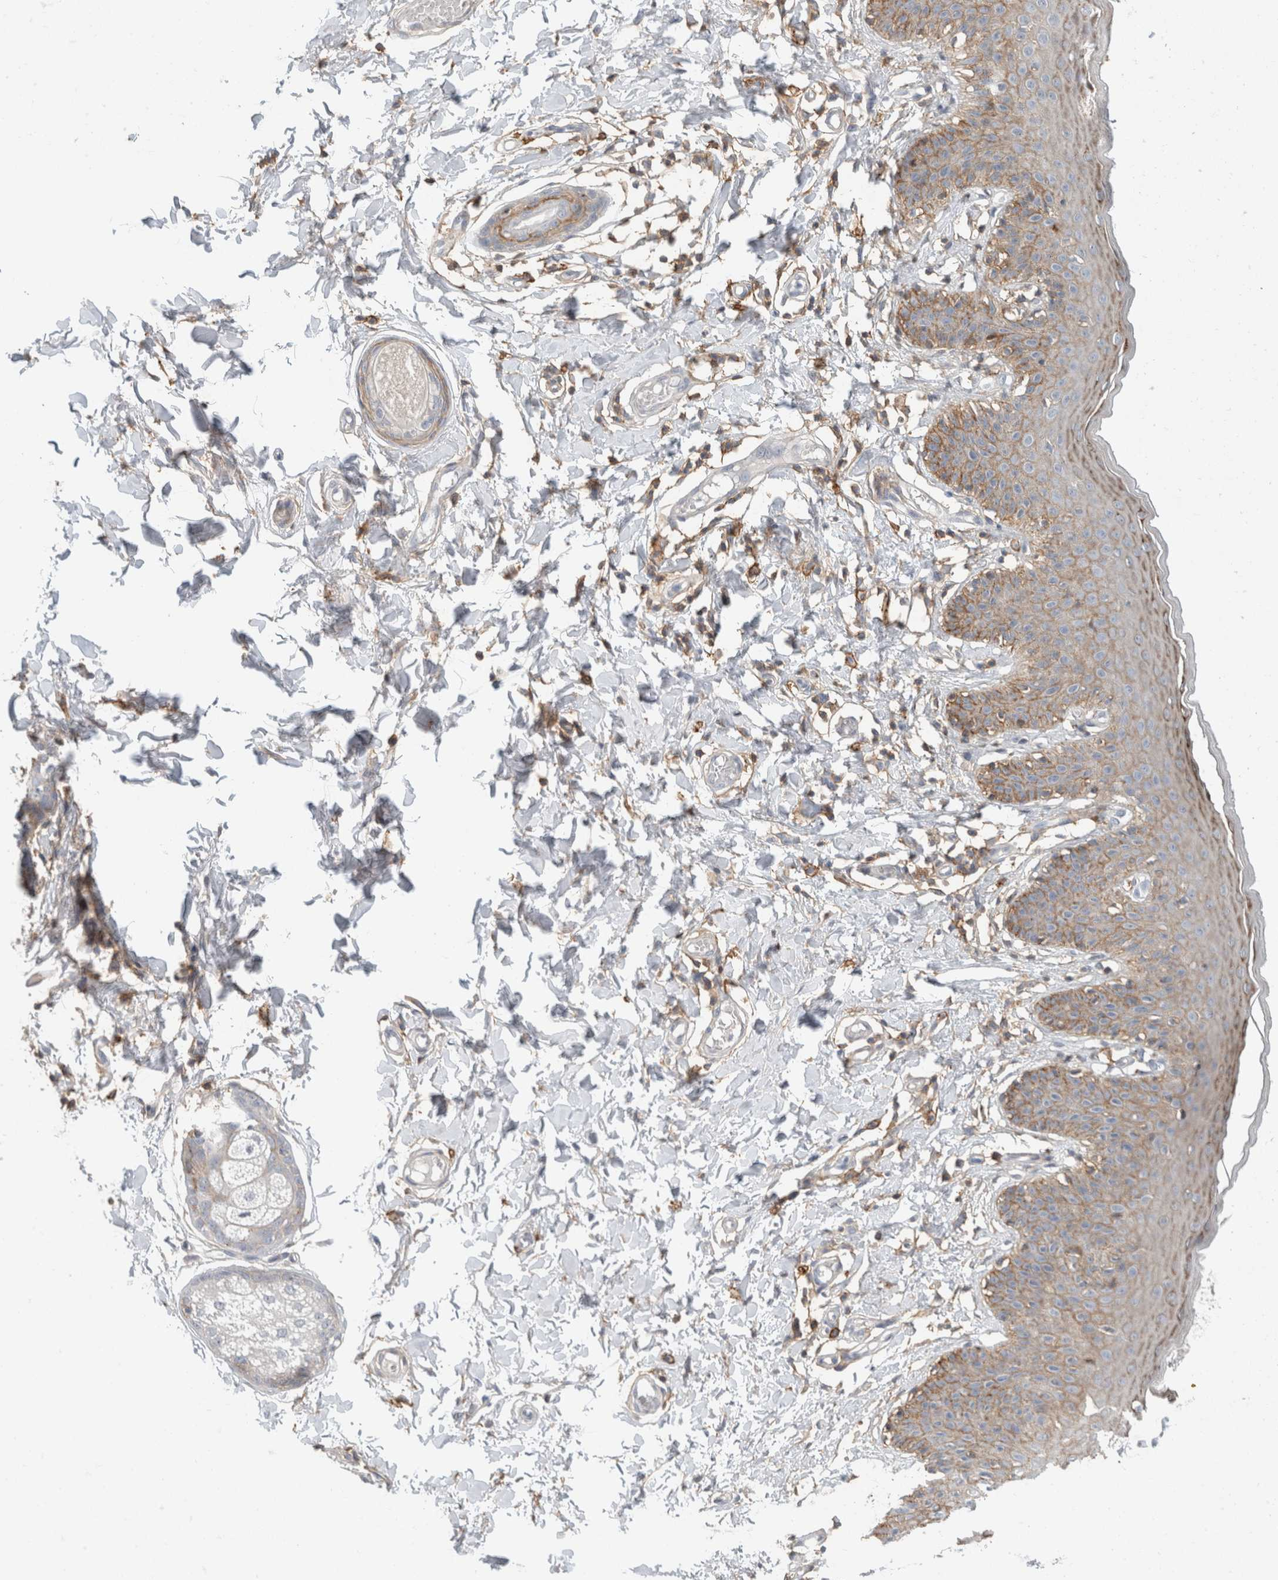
{"staining": {"intensity": "moderate", "quantity": "25%-75%", "location": "cytoplasmic/membranous"}, "tissue": "skin", "cell_type": "Epidermal cells", "image_type": "normal", "snomed": [{"axis": "morphology", "description": "Normal tissue, NOS"}, {"axis": "topography", "description": "Vulva"}], "caption": "Epidermal cells show medium levels of moderate cytoplasmic/membranous expression in about 25%-75% of cells in normal skin. The staining was performed using DAB (3,3'-diaminobenzidine), with brown indicating positive protein expression. Nuclei are stained blue with hematoxylin.", "gene": "ERCC6L2", "patient": {"sex": "female", "age": 66}}